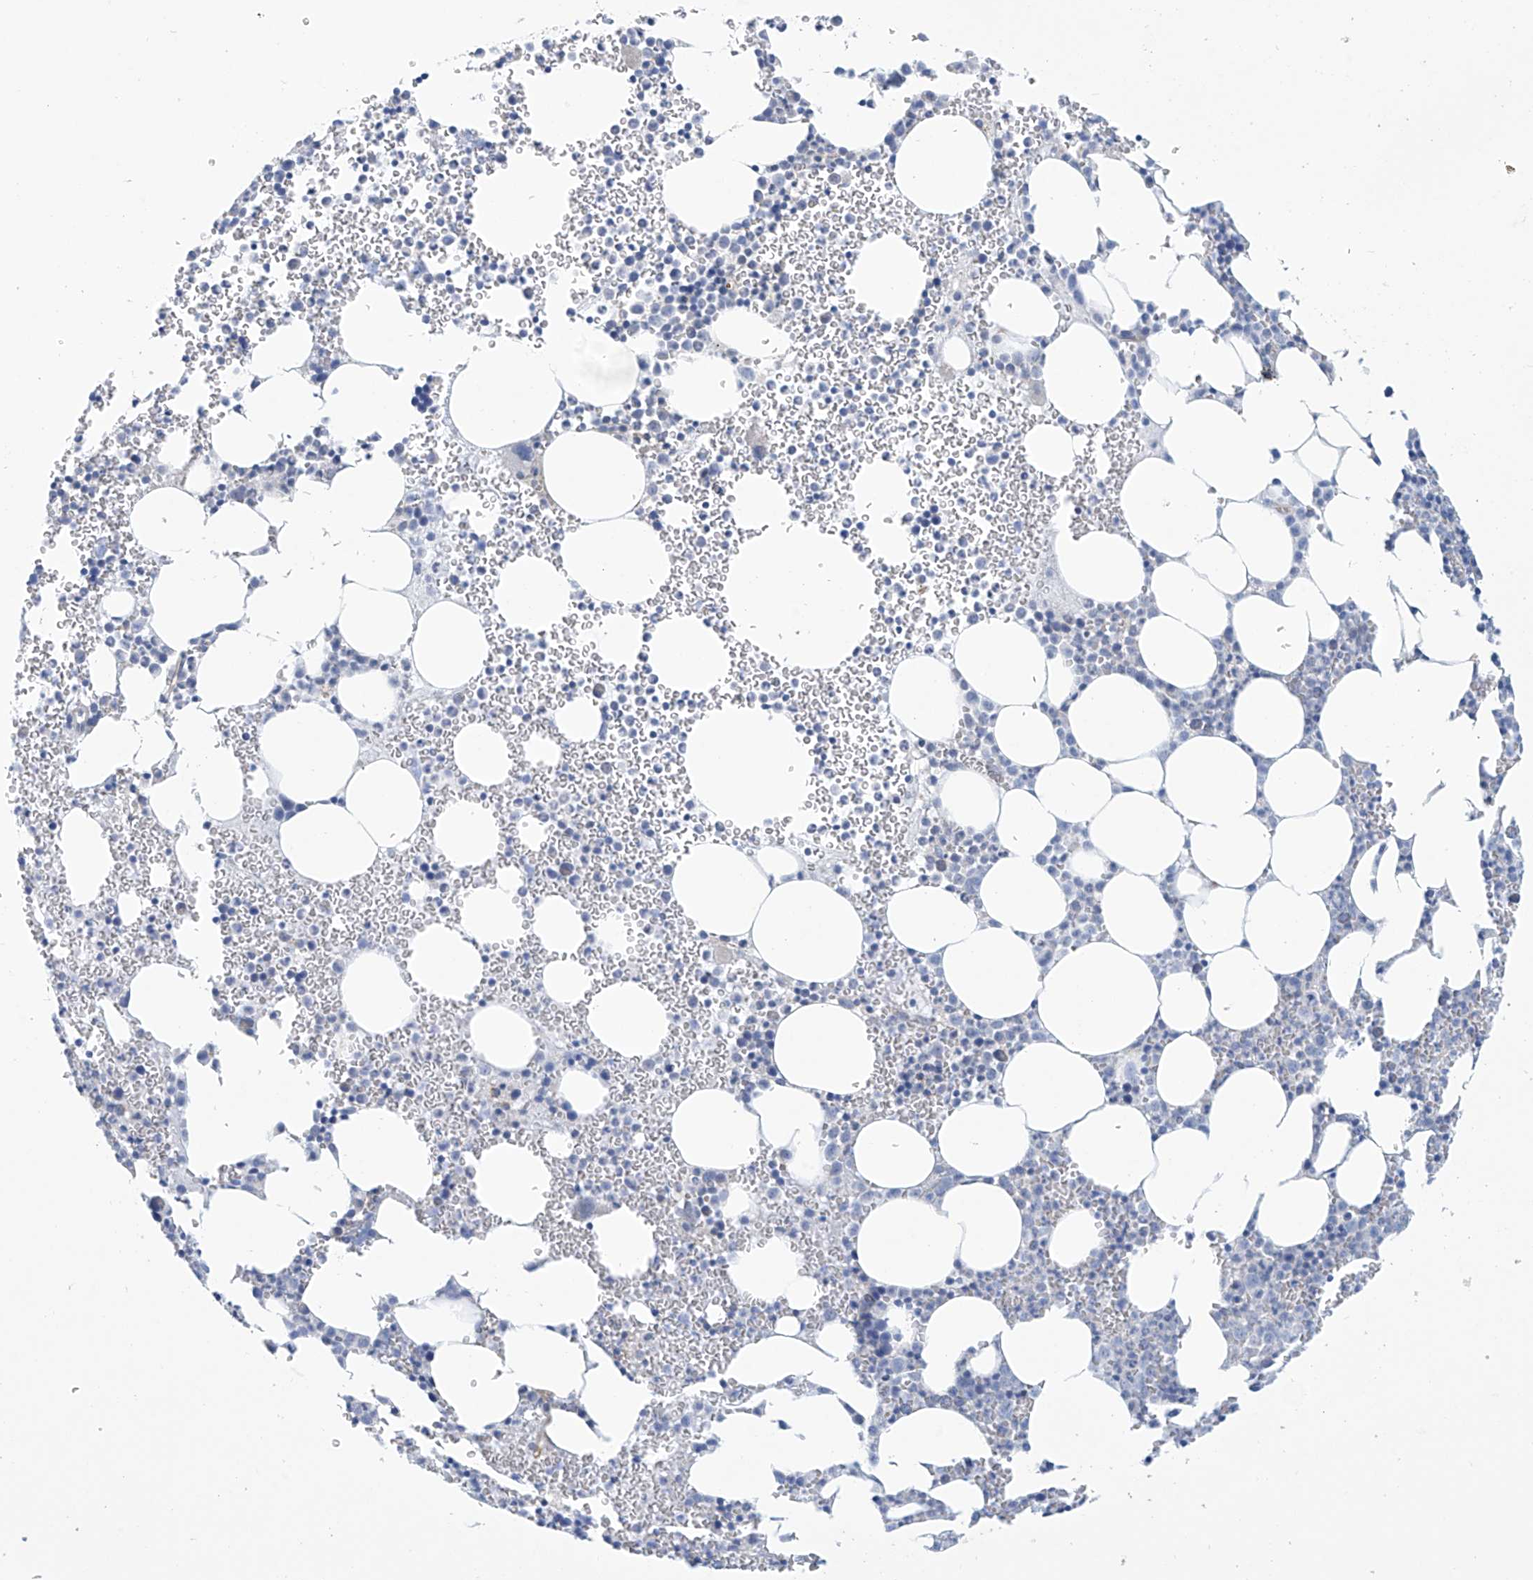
{"staining": {"intensity": "negative", "quantity": "none", "location": "none"}, "tissue": "bone marrow", "cell_type": "Hematopoietic cells", "image_type": "normal", "snomed": [{"axis": "morphology", "description": "Normal tissue, NOS"}, {"axis": "topography", "description": "Bone marrow"}], "caption": "This micrograph is of benign bone marrow stained with immunohistochemistry (IHC) to label a protein in brown with the nuclei are counter-stained blue. There is no staining in hematopoietic cells. The staining is performed using DAB (3,3'-diaminobenzidine) brown chromogen with nuclei counter-stained in using hematoxylin.", "gene": "ABHD13", "patient": {"sex": "female", "age": 78}}